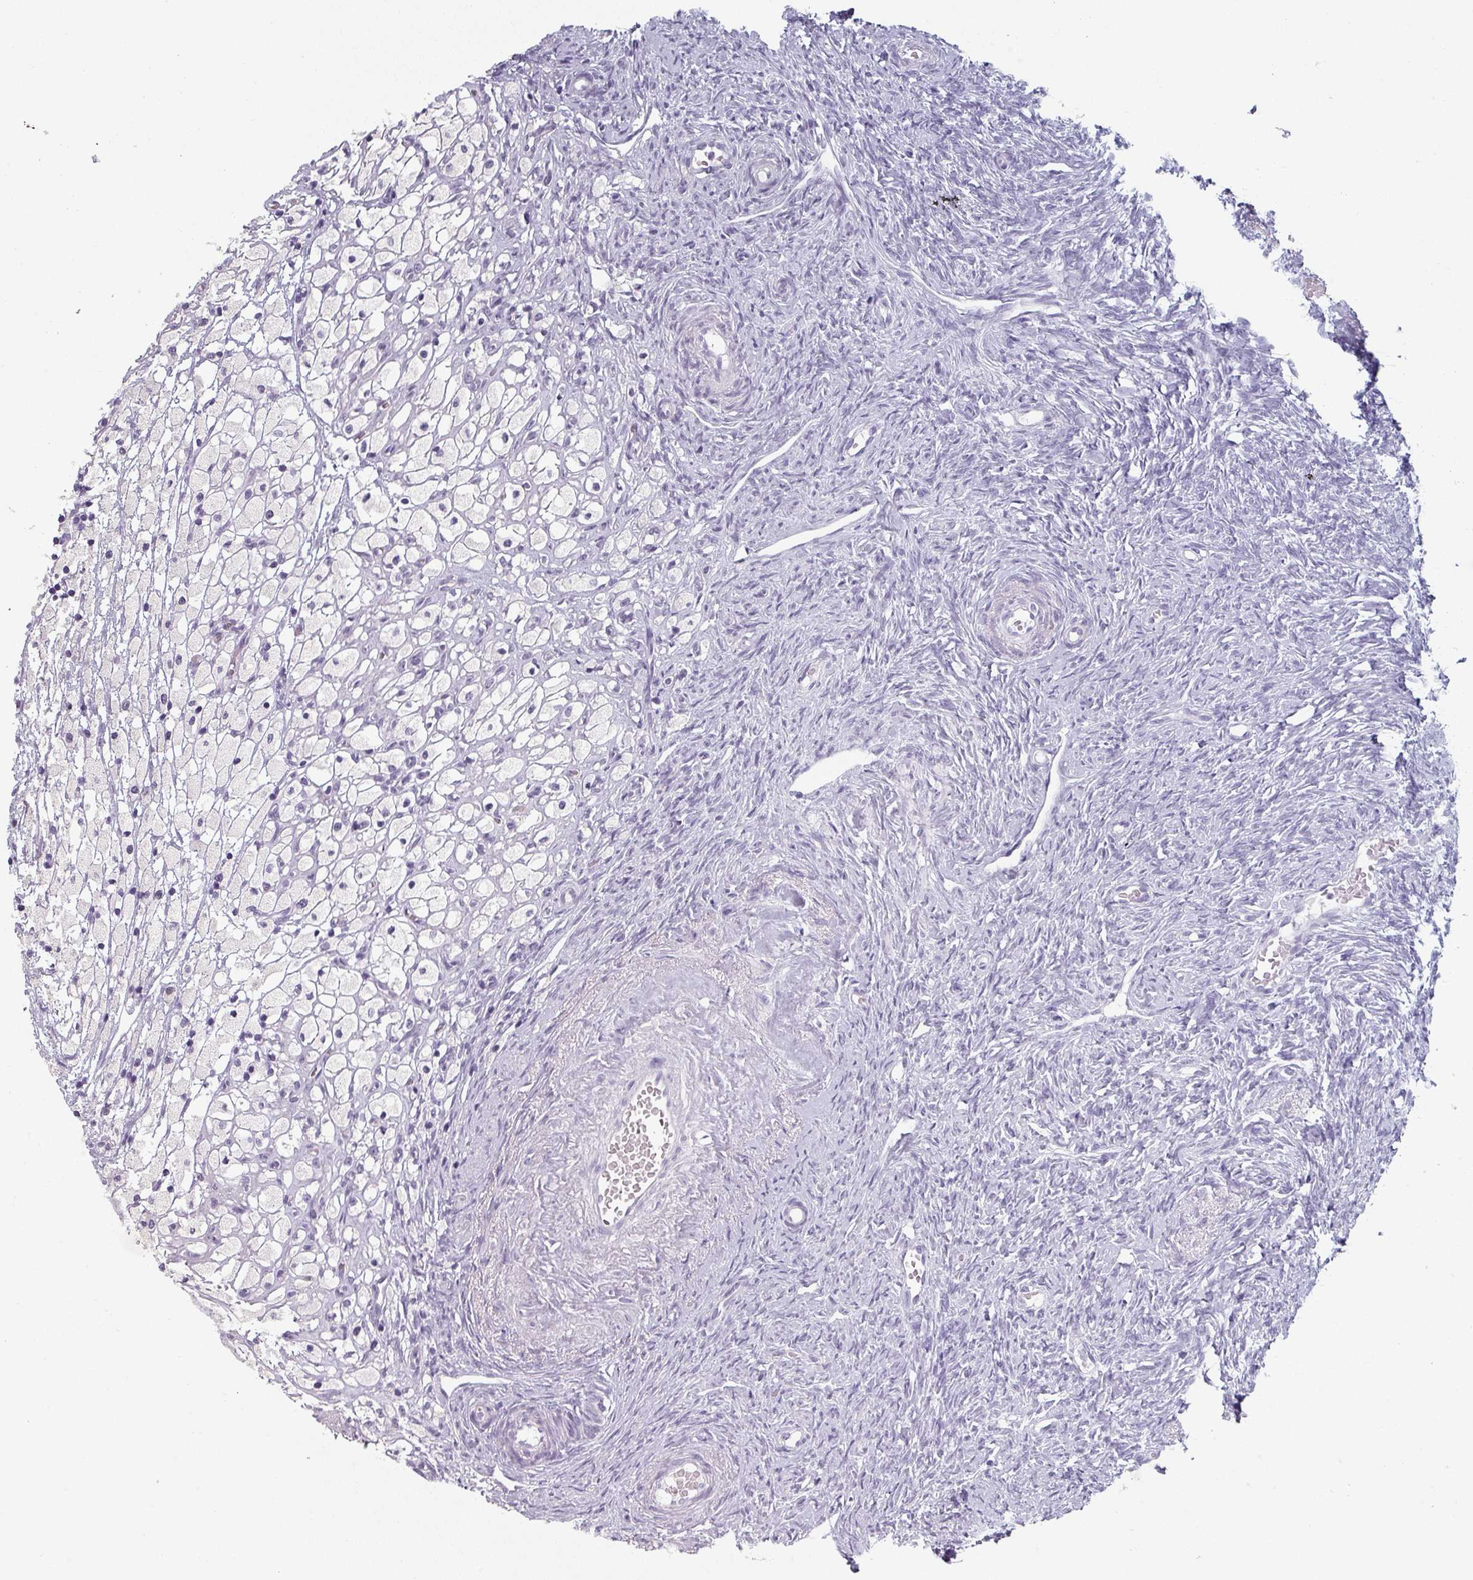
{"staining": {"intensity": "negative", "quantity": "none", "location": "none"}, "tissue": "ovary", "cell_type": "Follicle cells", "image_type": "normal", "snomed": [{"axis": "morphology", "description": "Normal tissue, NOS"}, {"axis": "topography", "description": "Ovary"}], "caption": "Immunohistochemistry (IHC) of benign human ovary exhibits no staining in follicle cells. The staining is performed using DAB (3,3'-diaminobenzidine) brown chromogen with nuclei counter-stained in using hematoxylin.", "gene": "SLC35G2", "patient": {"sex": "female", "age": 51}}